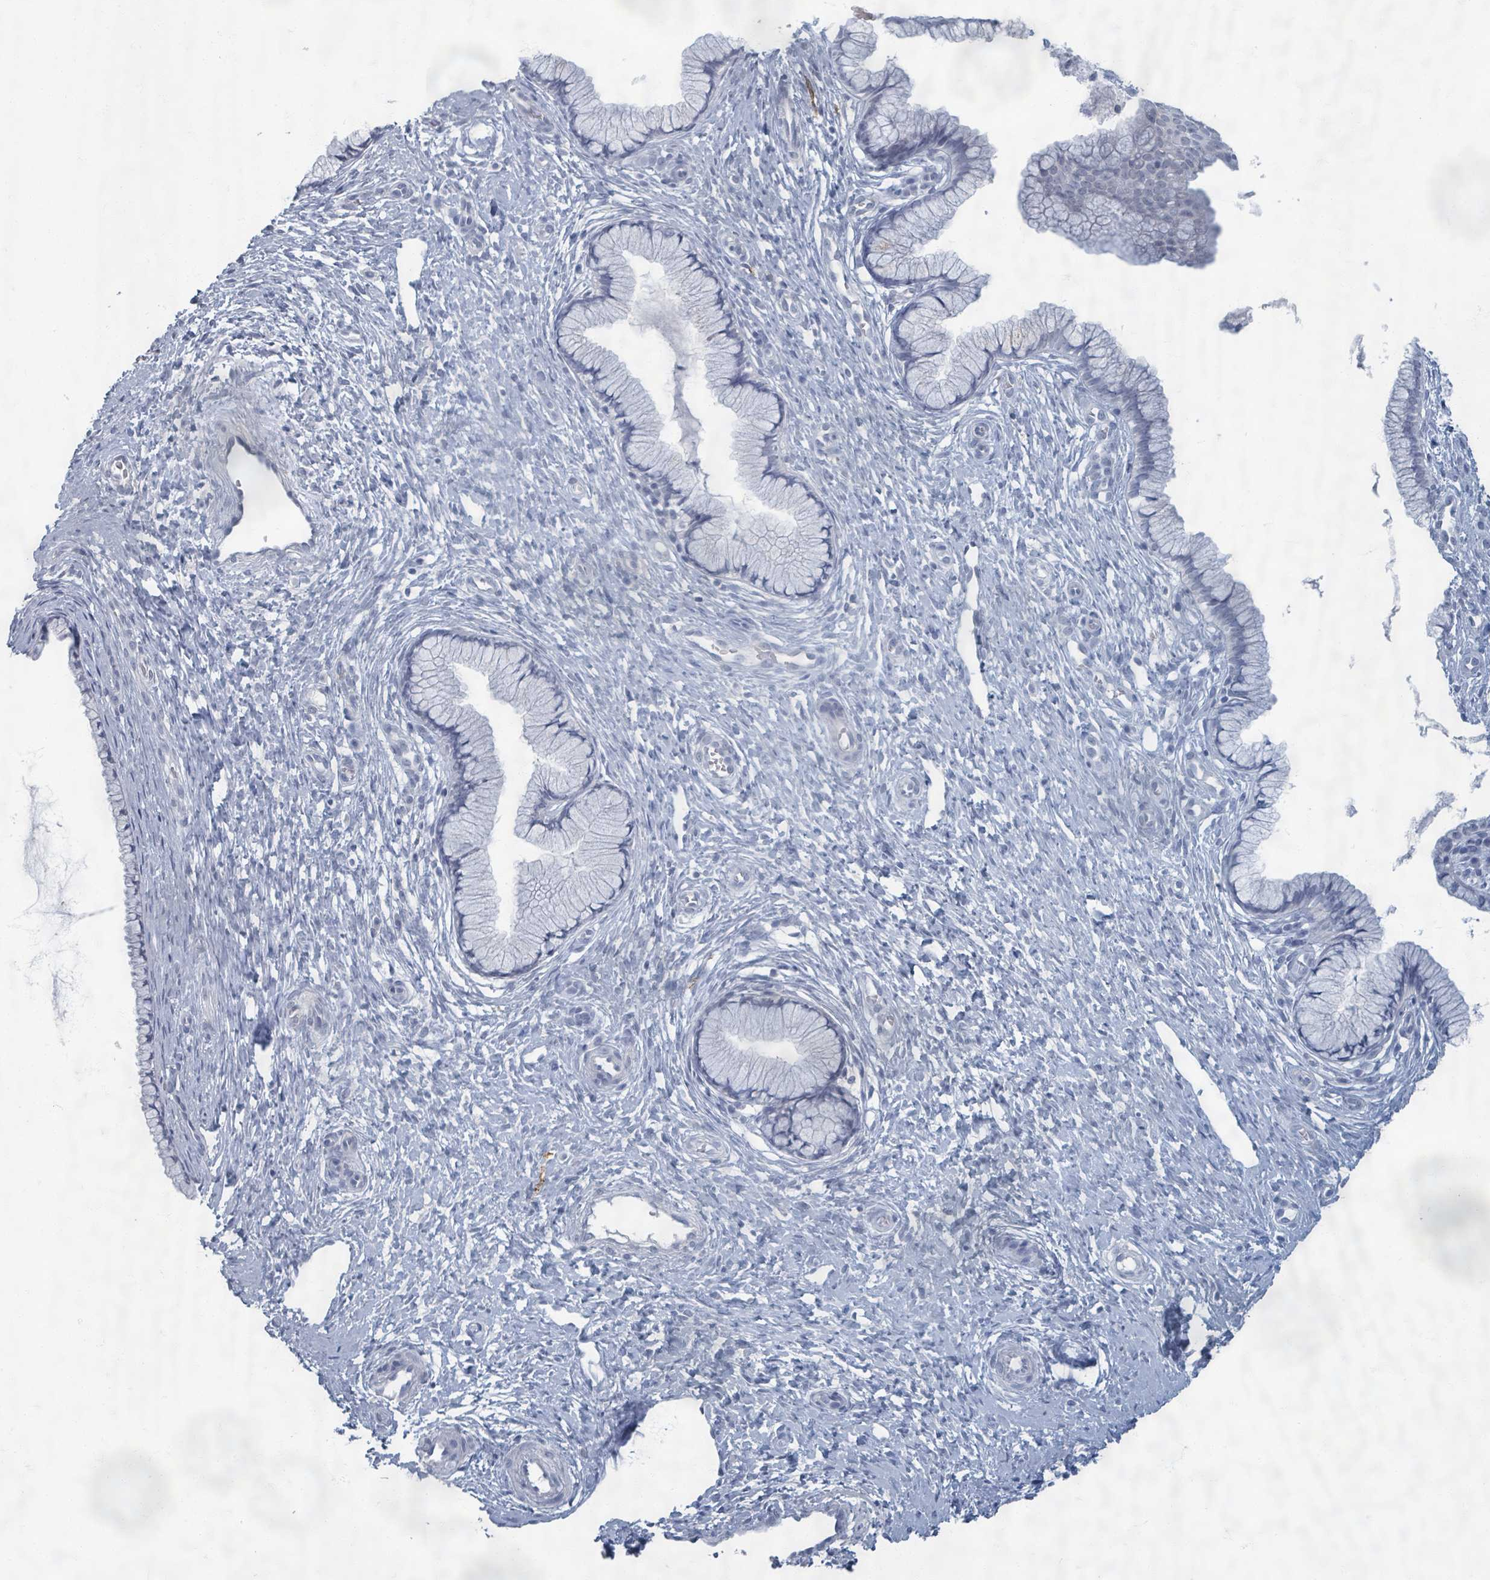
{"staining": {"intensity": "negative", "quantity": "none", "location": "none"}, "tissue": "cervix", "cell_type": "Glandular cells", "image_type": "normal", "snomed": [{"axis": "morphology", "description": "Normal tissue, NOS"}, {"axis": "topography", "description": "Cervix"}], "caption": "Image shows no protein staining in glandular cells of benign cervix. (DAB (3,3'-diaminobenzidine) immunohistochemistry (IHC) with hematoxylin counter stain).", "gene": "WNT11", "patient": {"sex": "female", "age": 36}}